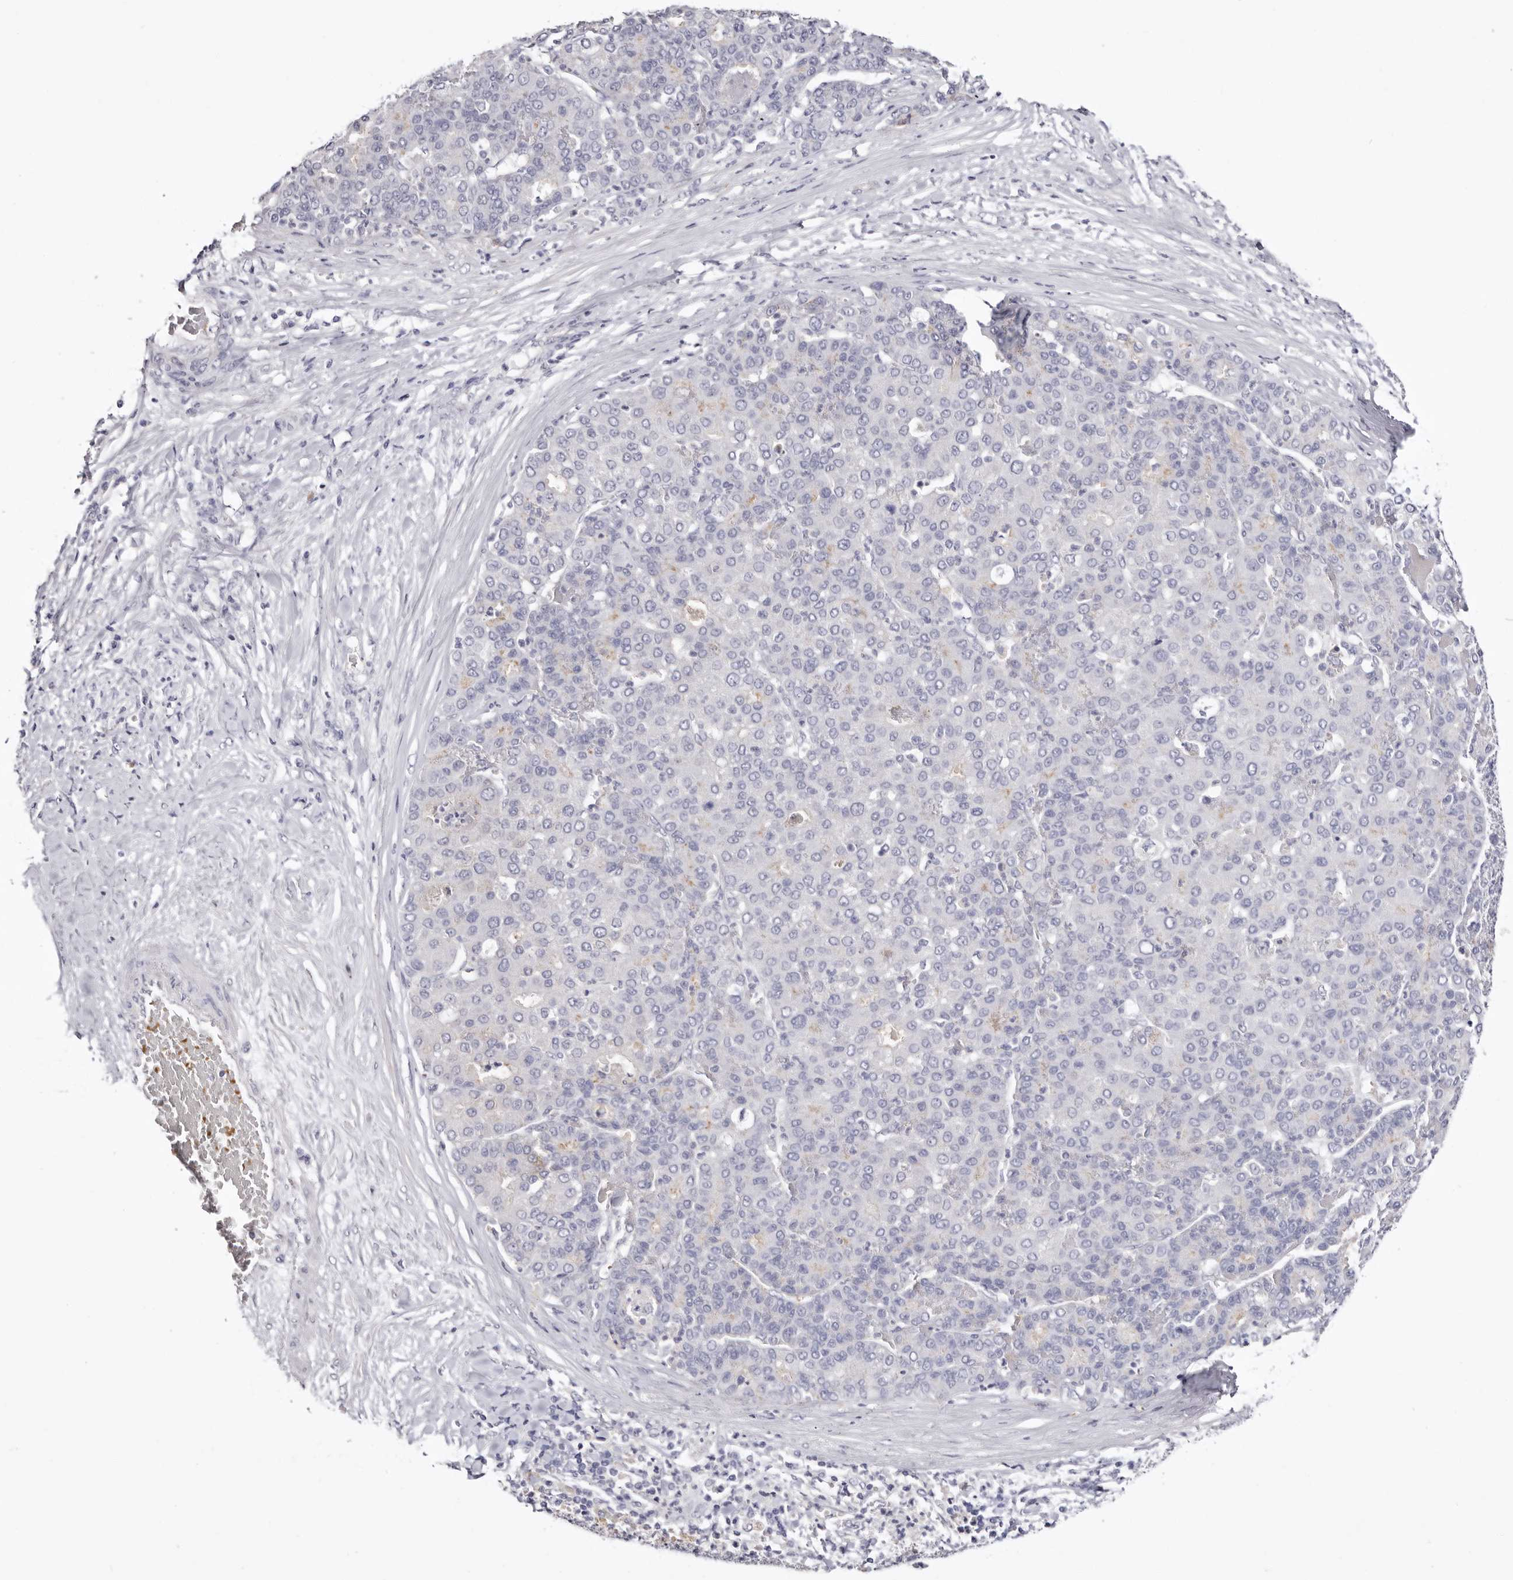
{"staining": {"intensity": "moderate", "quantity": "25%-75%", "location": "cytoplasmic/membranous"}, "tissue": "liver cancer", "cell_type": "Tumor cells", "image_type": "cancer", "snomed": [{"axis": "morphology", "description": "Carcinoma, Hepatocellular, NOS"}, {"axis": "topography", "description": "Liver"}], "caption": "Liver hepatocellular carcinoma stained for a protein demonstrates moderate cytoplasmic/membranous positivity in tumor cells. (Stains: DAB (3,3'-diaminobenzidine) in brown, nuclei in blue, Microscopy: brightfield microscopy at high magnification).", "gene": "LMLN", "patient": {"sex": "male", "age": 65}}